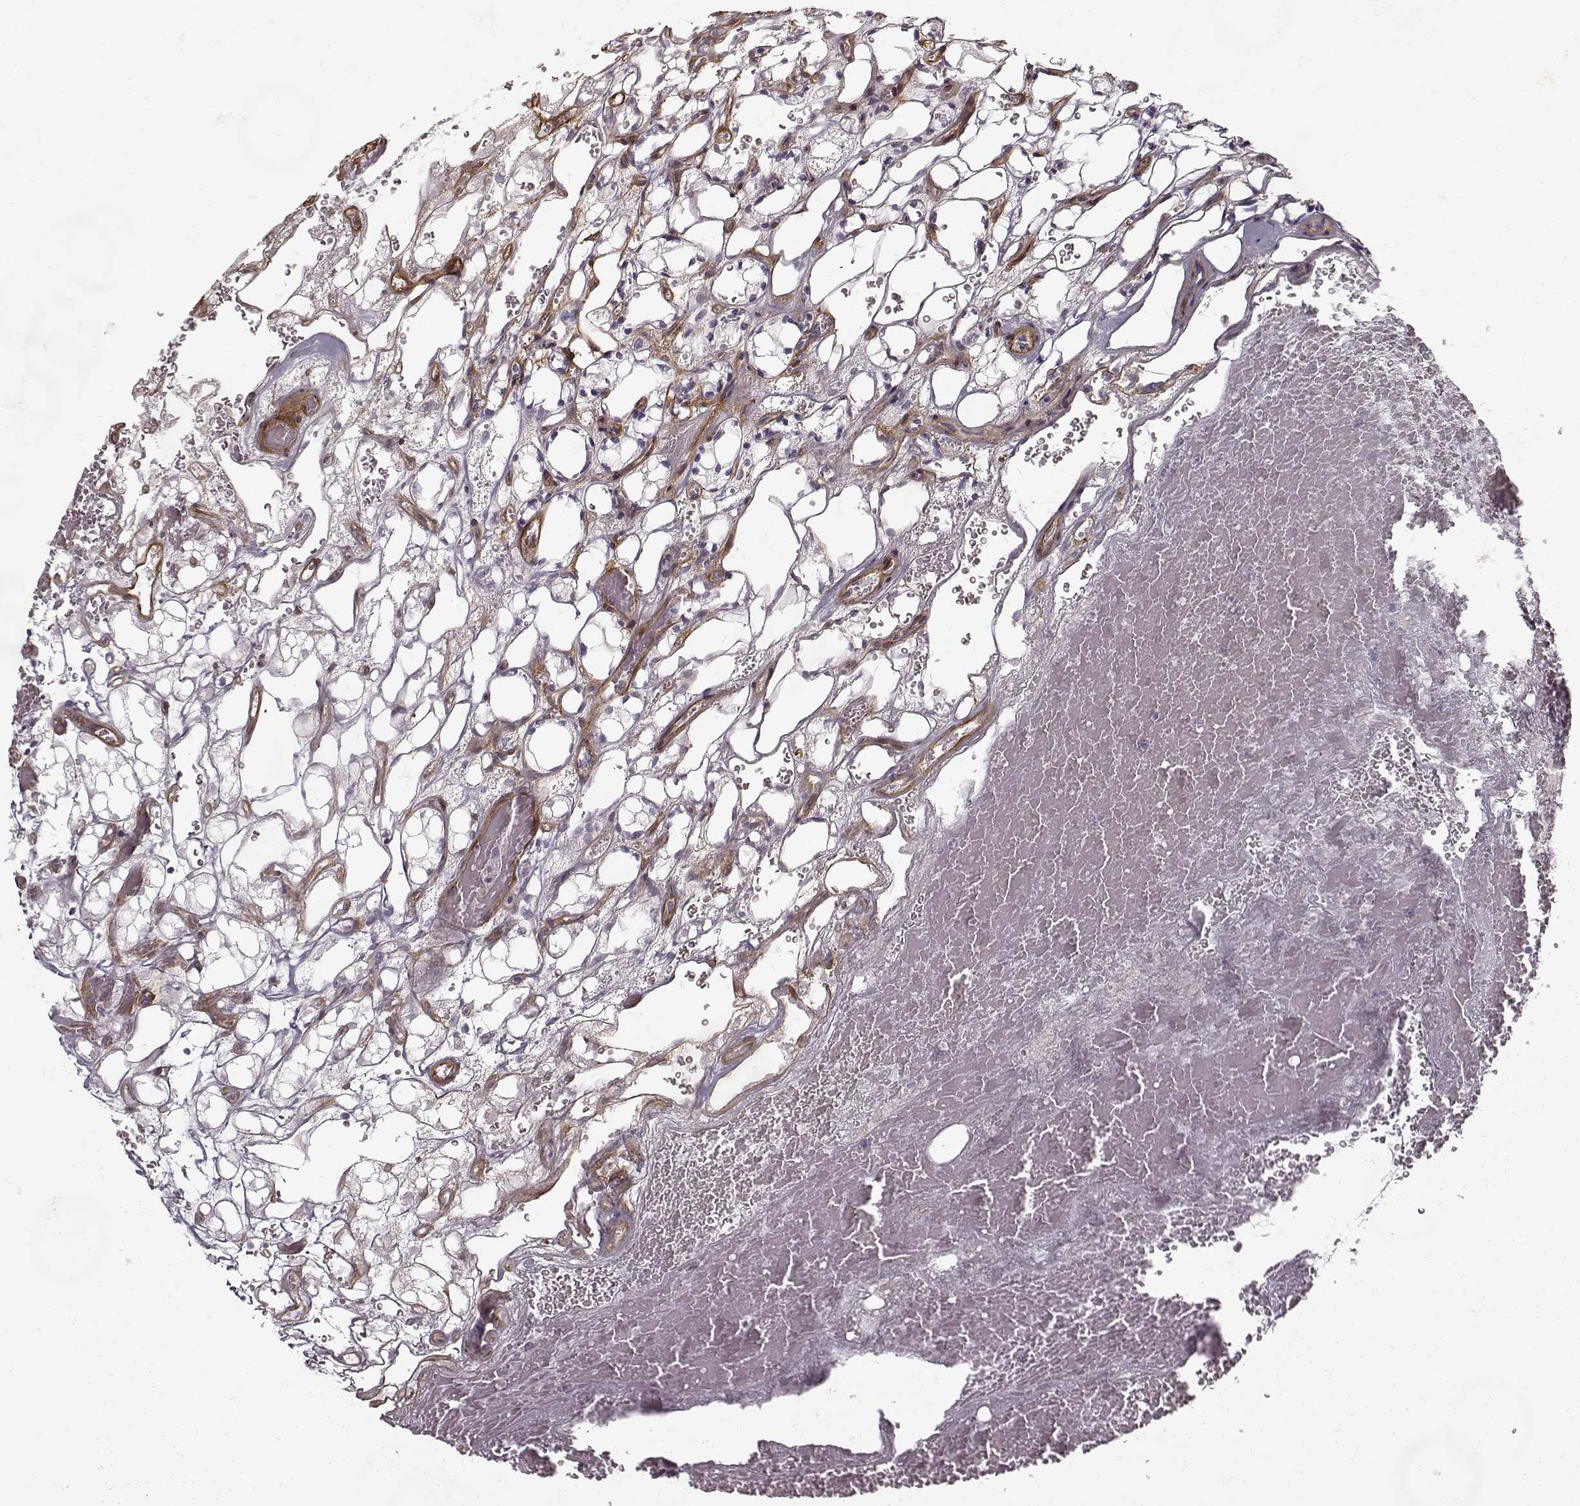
{"staining": {"intensity": "negative", "quantity": "none", "location": "none"}, "tissue": "renal cancer", "cell_type": "Tumor cells", "image_type": "cancer", "snomed": [{"axis": "morphology", "description": "Adenocarcinoma, NOS"}, {"axis": "topography", "description": "Kidney"}], "caption": "Immunohistochemistry of human renal cancer (adenocarcinoma) displays no expression in tumor cells. The staining is performed using DAB (3,3'-diaminobenzidine) brown chromogen with nuclei counter-stained in using hematoxylin.", "gene": "LAMB2", "patient": {"sex": "female", "age": 69}}